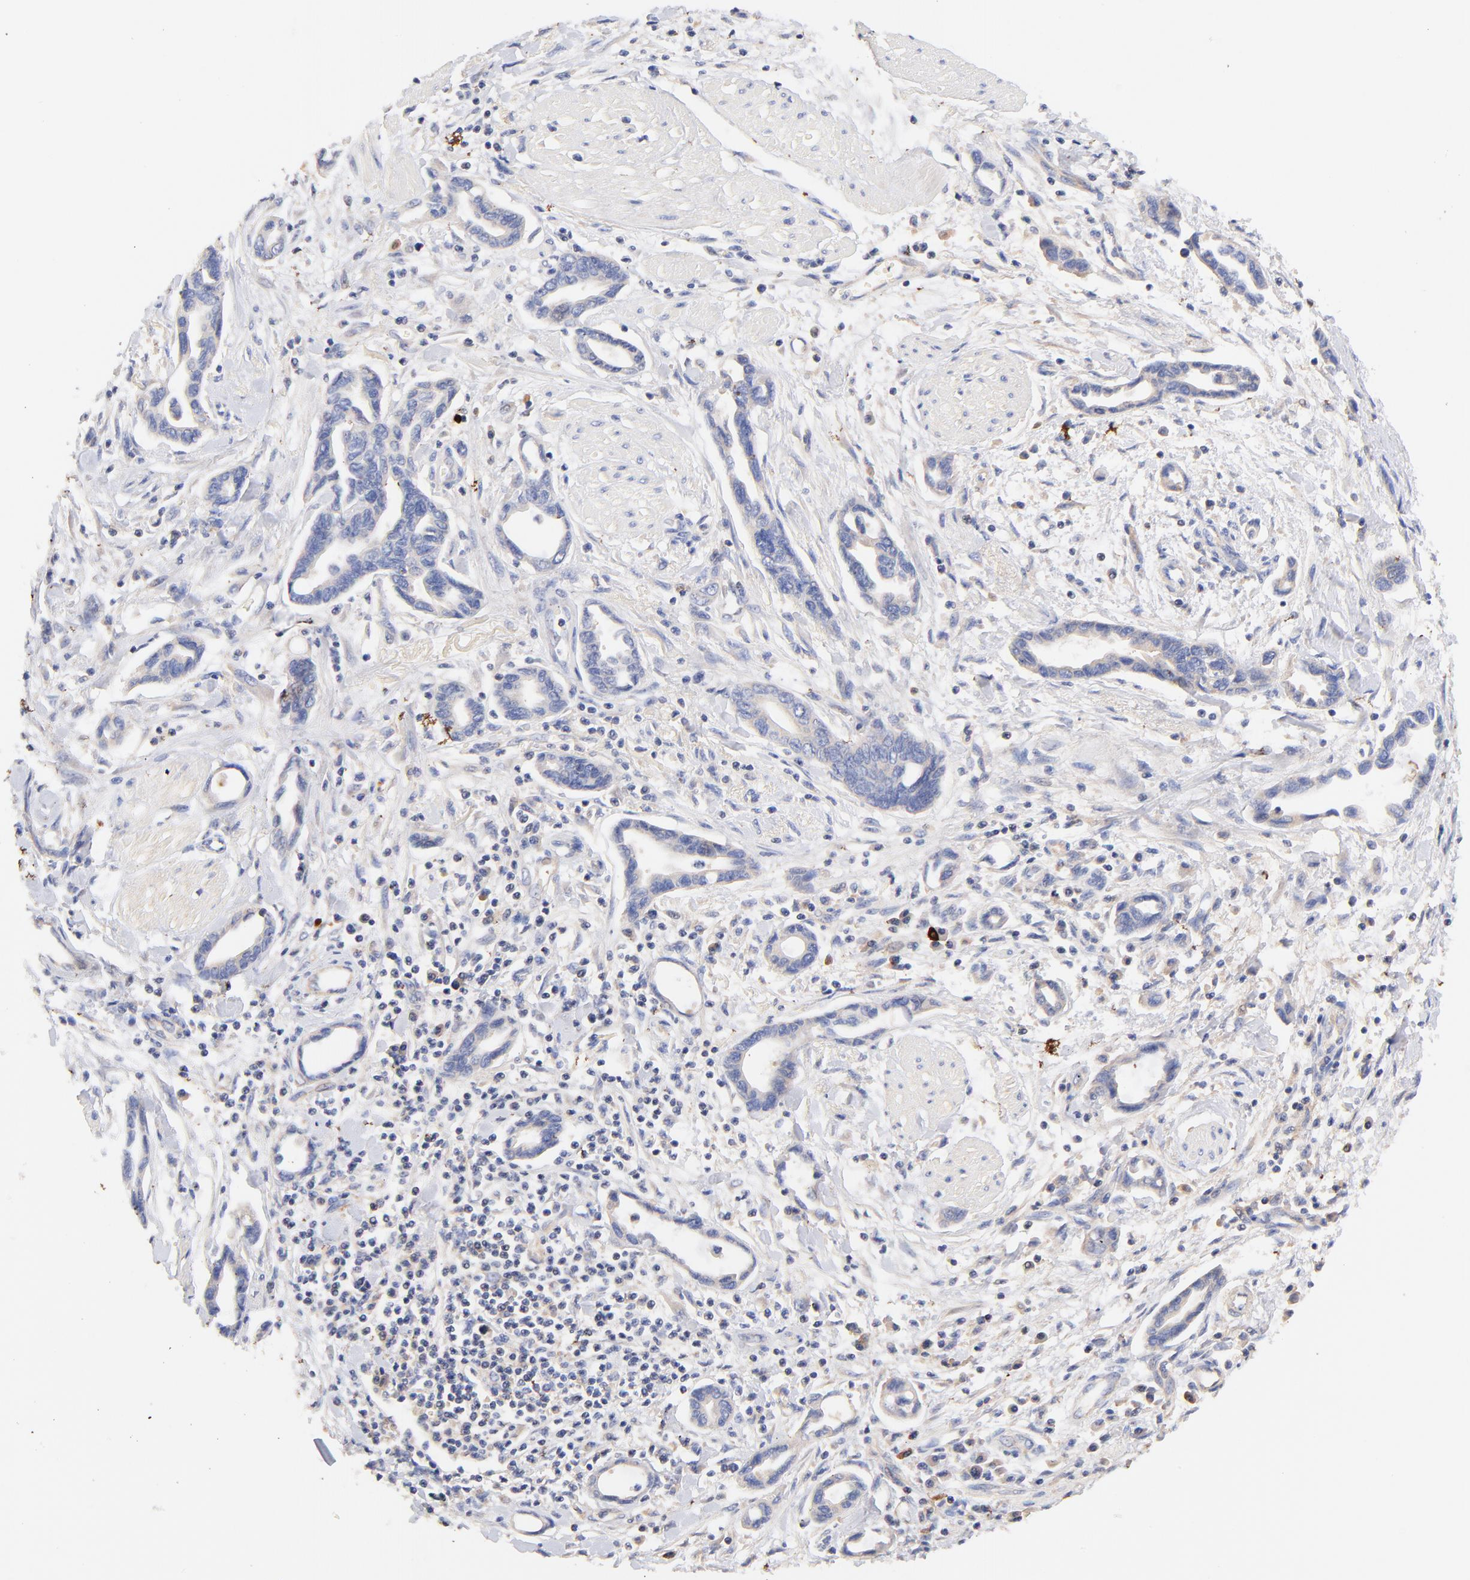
{"staining": {"intensity": "negative", "quantity": "none", "location": "none"}, "tissue": "pancreatic cancer", "cell_type": "Tumor cells", "image_type": "cancer", "snomed": [{"axis": "morphology", "description": "Adenocarcinoma, NOS"}, {"axis": "topography", "description": "Pancreas"}], "caption": "Tumor cells are negative for brown protein staining in pancreatic cancer.", "gene": "IGLV7-43", "patient": {"sex": "female", "age": 57}}